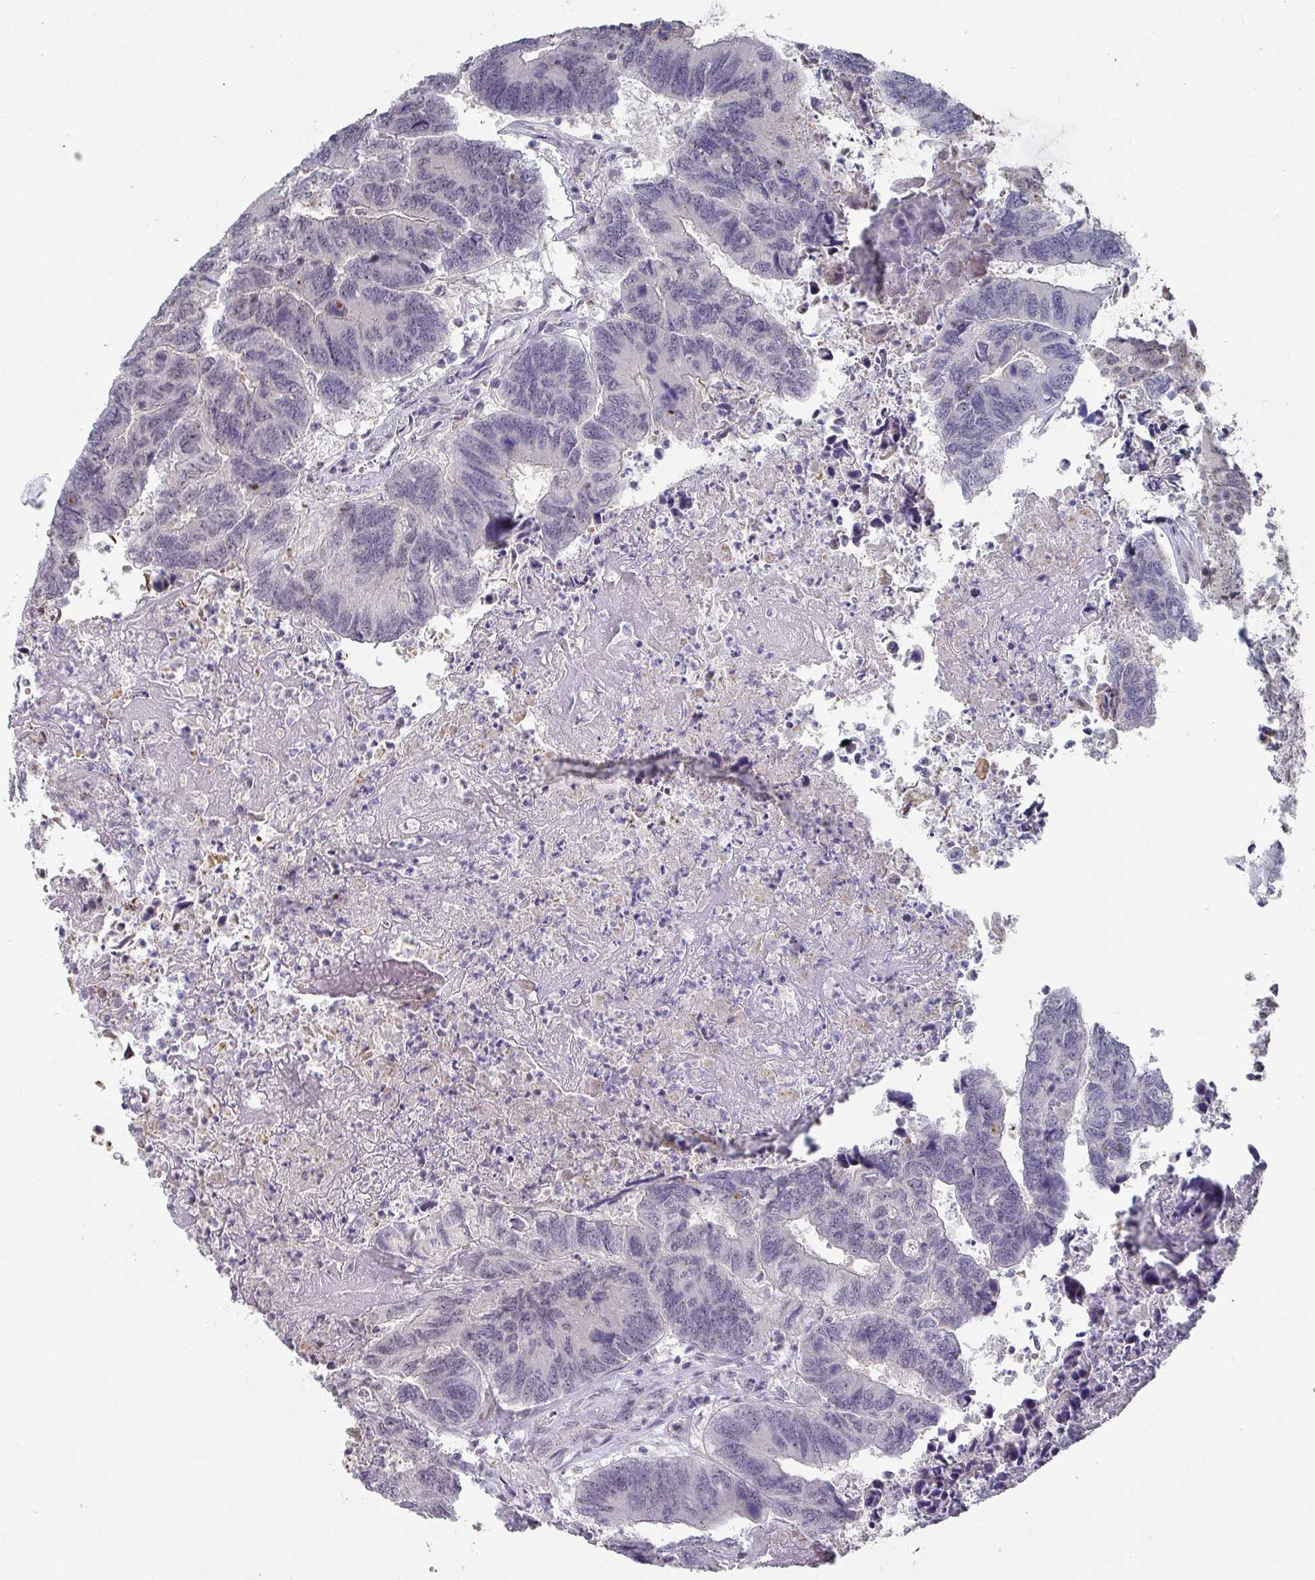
{"staining": {"intensity": "weak", "quantity": "<25%", "location": "nuclear"}, "tissue": "colorectal cancer", "cell_type": "Tumor cells", "image_type": "cancer", "snomed": [{"axis": "morphology", "description": "Adenocarcinoma, NOS"}, {"axis": "topography", "description": "Colon"}], "caption": "An immunohistochemistry (IHC) micrograph of adenocarcinoma (colorectal) is shown. There is no staining in tumor cells of adenocarcinoma (colorectal).", "gene": "ZNF654", "patient": {"sex": "female", "age": 67}}